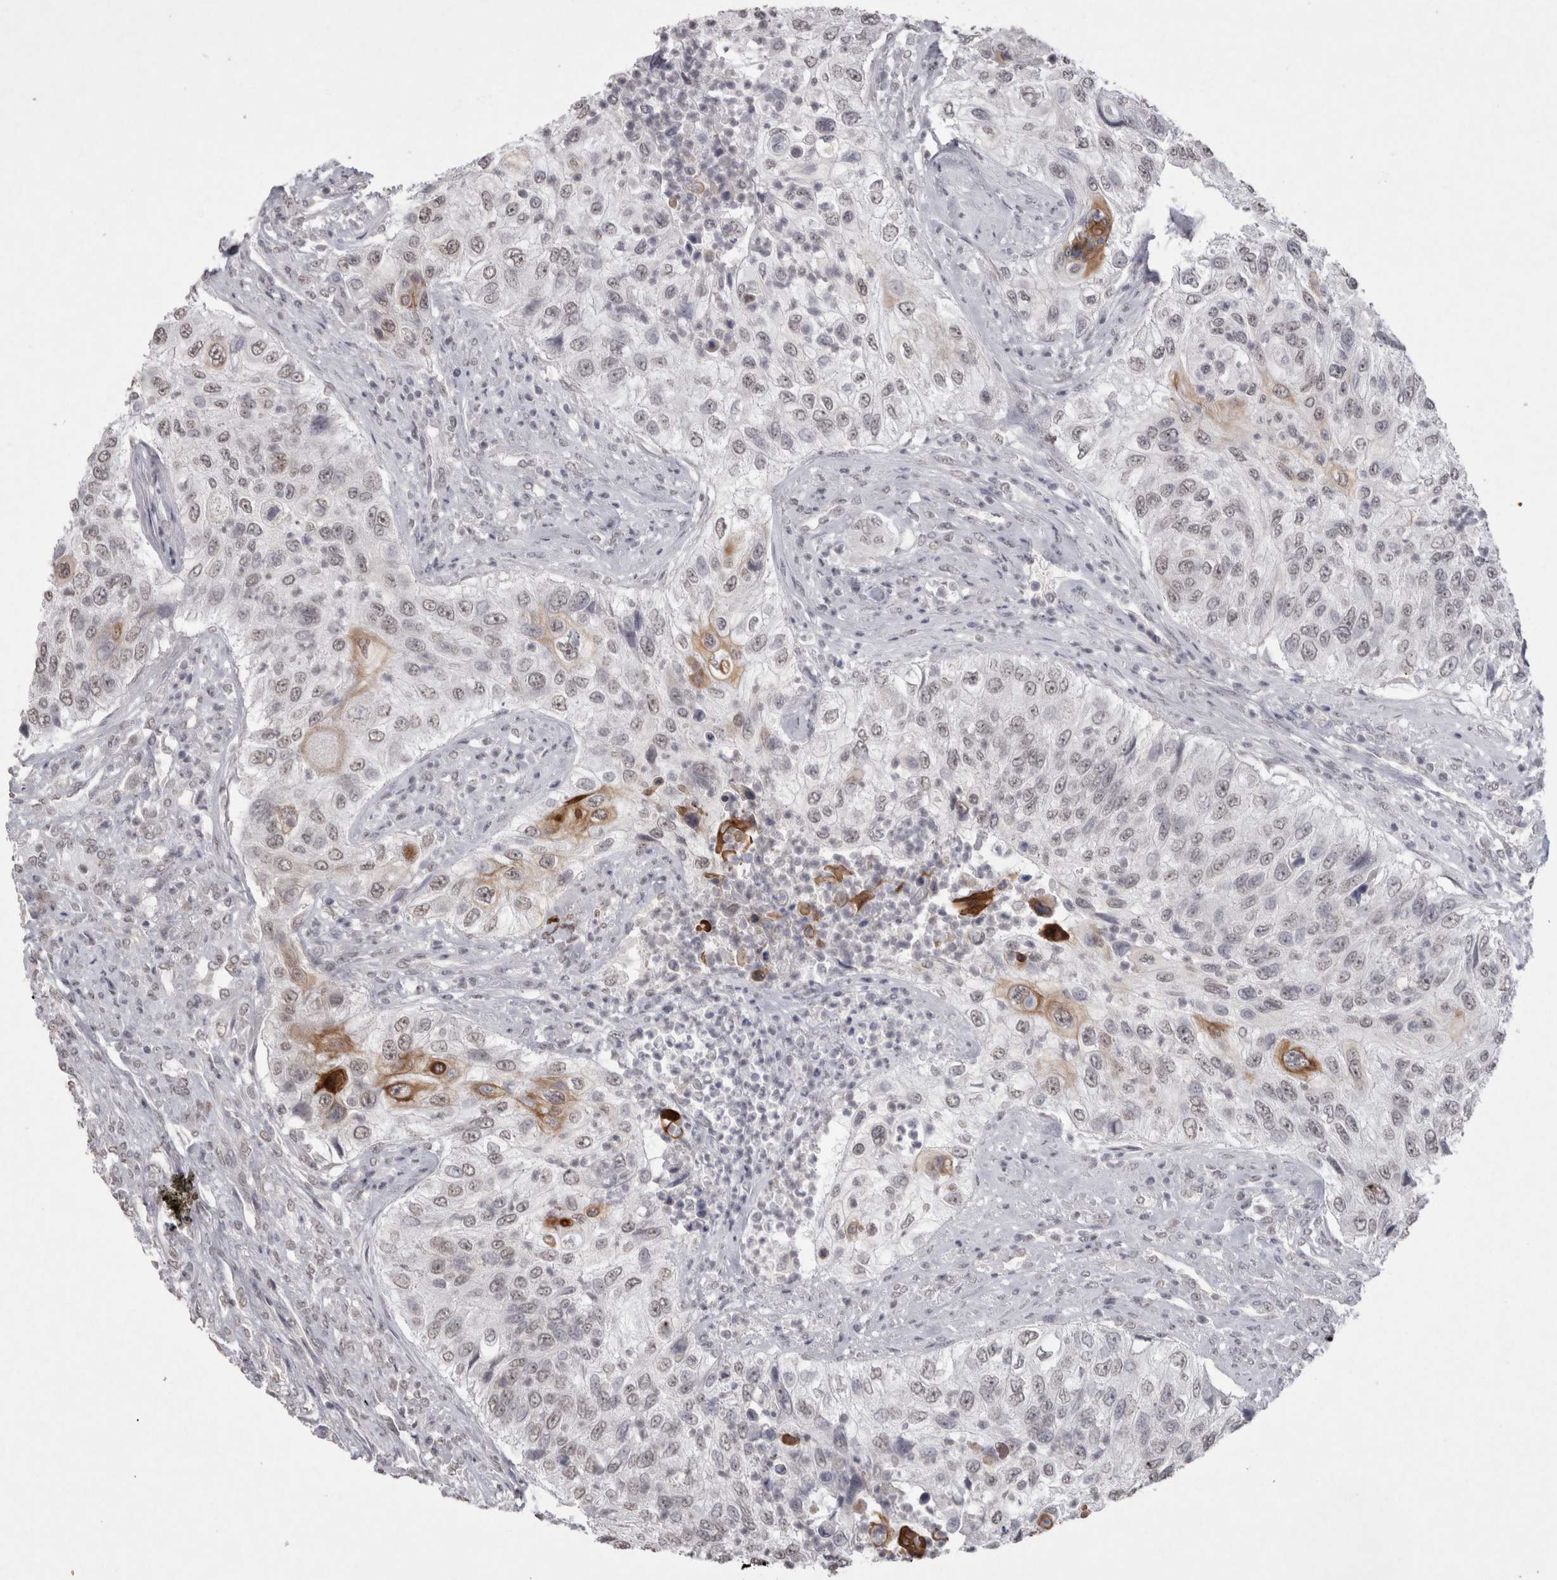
{"staining": {"intensity": "weak", "quantity": ">75%", "location": "cytoplasmic/membranous,nuclear"}, "tissue": "urothelial cancer", "cell_type": "Tumor cells", "image_type": "cancer", "snomed": [{"axis": "morphology", "description": "Urothelial carcinoma, High grade"}, {"axis": "topography", "description": "Urinary bladder"}], "caption": "Human urothelial cancer stained for a protein (brown) demonstrates weak cytoplasmic/membranous and nuclear positive positivity in about >75% of tumor cells.", "gene": "DDX4", "patient": {"sex": "female", "age": 60}}